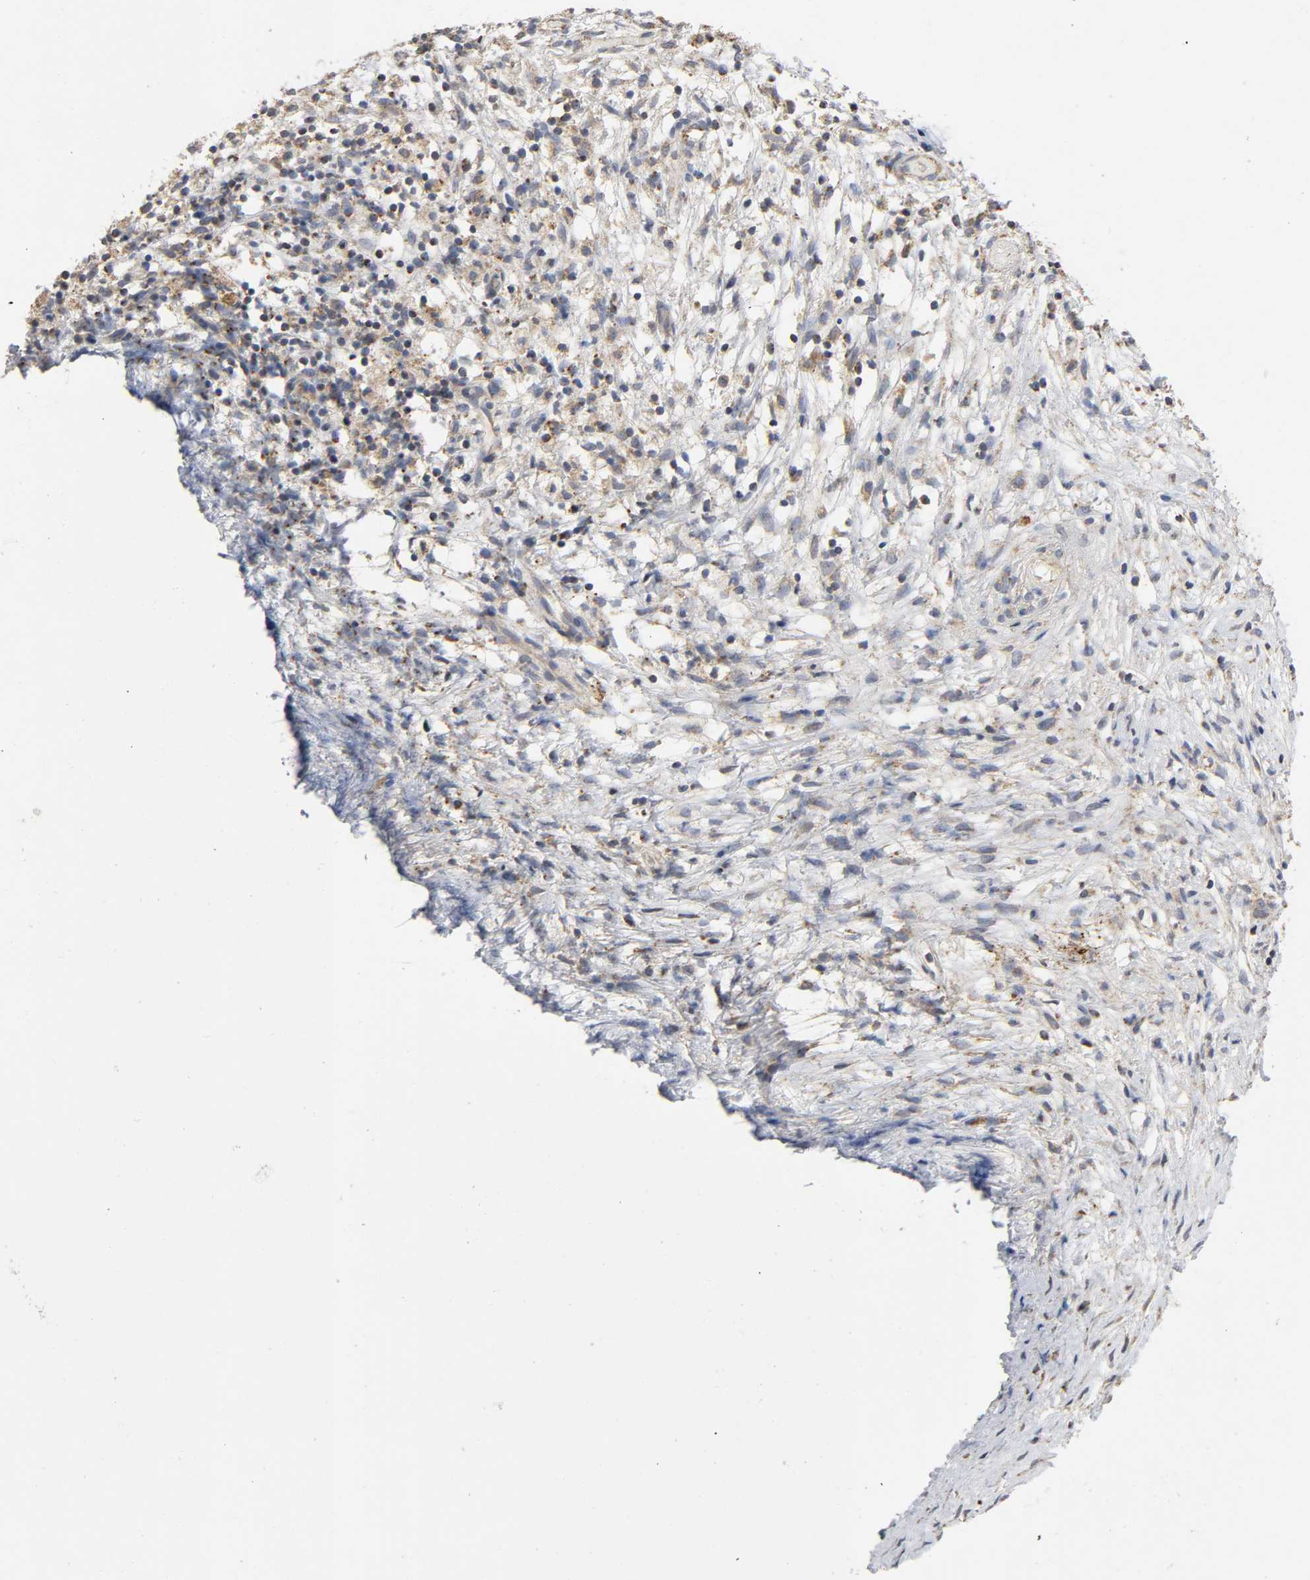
{"staining": {"intensity": "moderate", "quantity": ">75%", "location": "cytoplasmic/membranous"}, "tissue": "ovarian cancer", "cell_type": "Tumor cells", "image_type": "cancer", "snomed": [{"axis": "morphology", "description": "Carcinoma, endometroid"}, {"axis": "topography", "description": "Ovary"}], "caption": "This is a photomicrograph of immunohistochemistry staining of ovarian cancer, which shows moderate staining in the cytoplasmic/membranous of tumor cells.", "gene": "SYT16", "patient": {"sex": "female", "age": 42}}